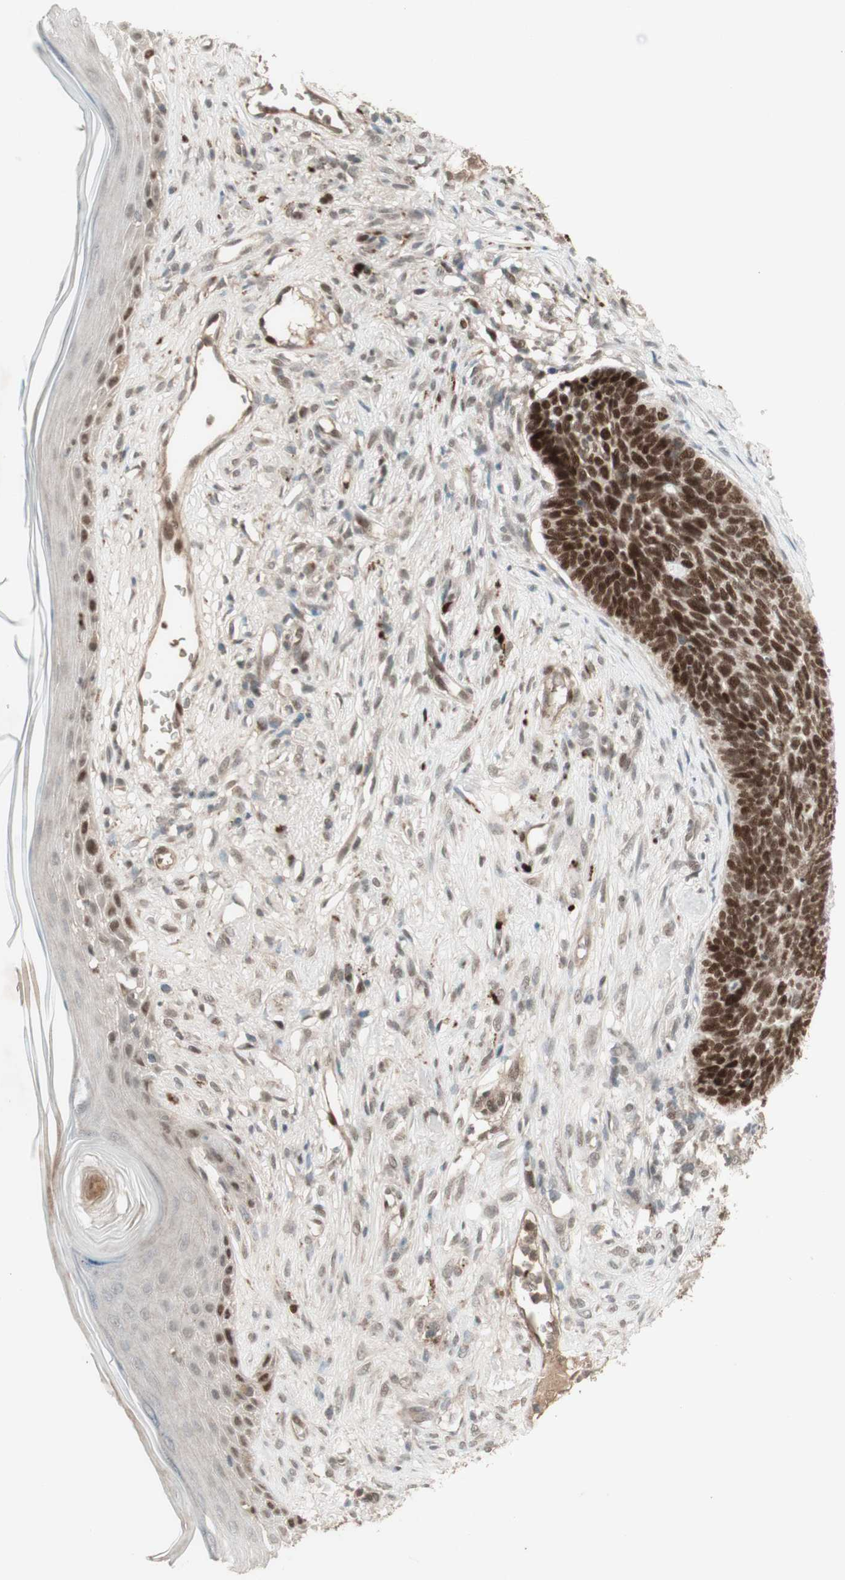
{"staining": {"intensity": "strong", "quantity": ">75%", "location": "nuclear"}, "tissue": "skin cancer", "cell_type": "Tumor cells", "image_type": "cancer", "snomed": [{"axis": "morphology", "description": "Basal cell carcinoma"}, {"axis": "topography", "description": "Skin"}], "caption": "Protein expression analysis of basal cell carcinoma (skin) shows strong nuclear positivity in about >75% of tumor cells. The staining is performed using DAB brown chromogen to label protein expression. The nuclei are counter-stained blue using hematoxylin.", "gene": "MSH6", "patient": {"sex": "female", "age": 84}}